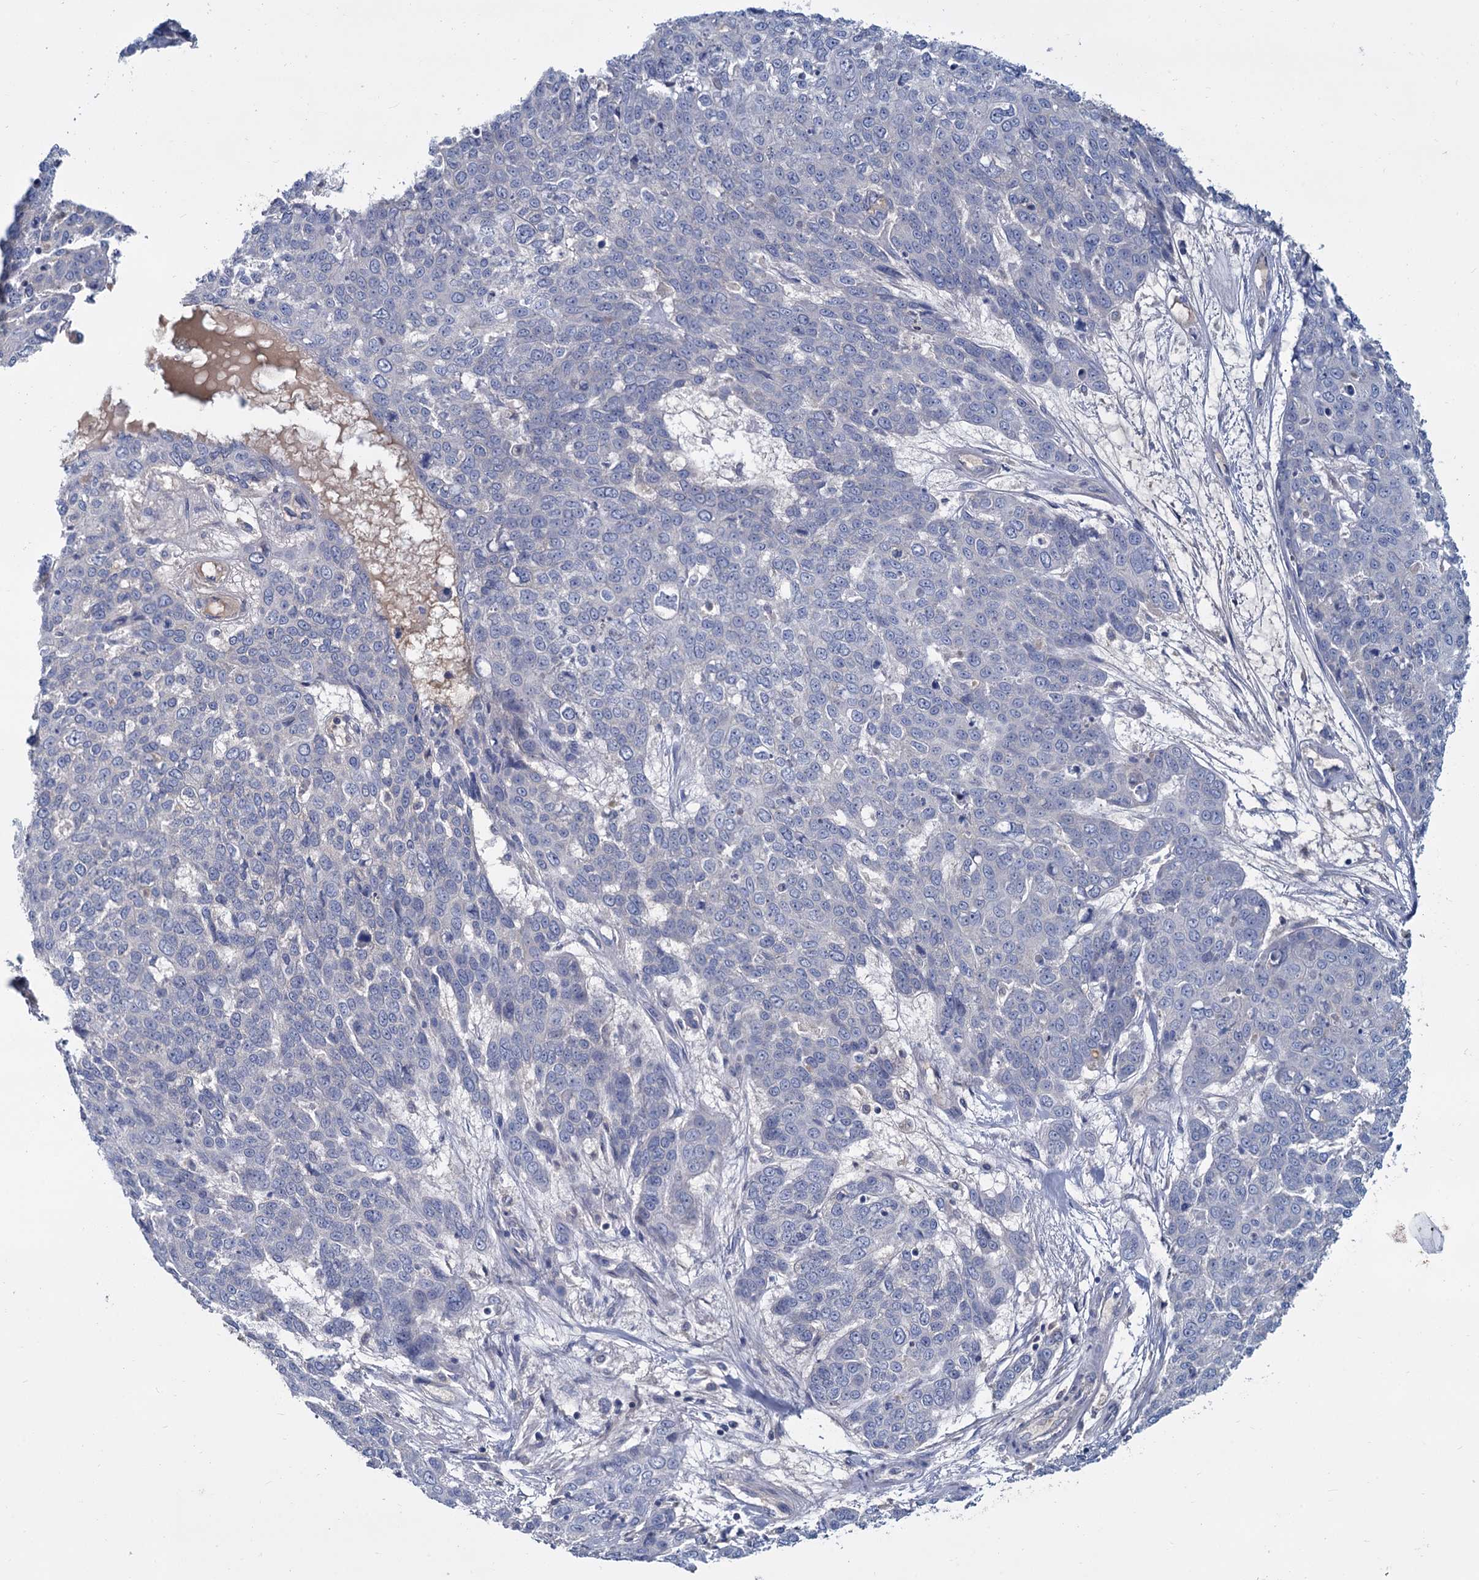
{"staining": {"intensity": "negative", "quantity": "none", "location": "none"}, "tissue": "skin cancer", "cell_type": "Tumor cells", "image_type": "cancer", "snomed": [{"axis": "morphology", "description": "Squamous cell carcinoma, NOS"}, {"axis": "topography", "description": "Skin"}], "caption": "Skin cancer was stained to show a protein in brown. There is no significant expression in tumor cells. Brightfield microscopy of IHC stained with DAB (brown) and hematoxylin (blue), captured at high magnification.", "gene": "ACSM3", "patient": {"sex": "male", "age": 71}}